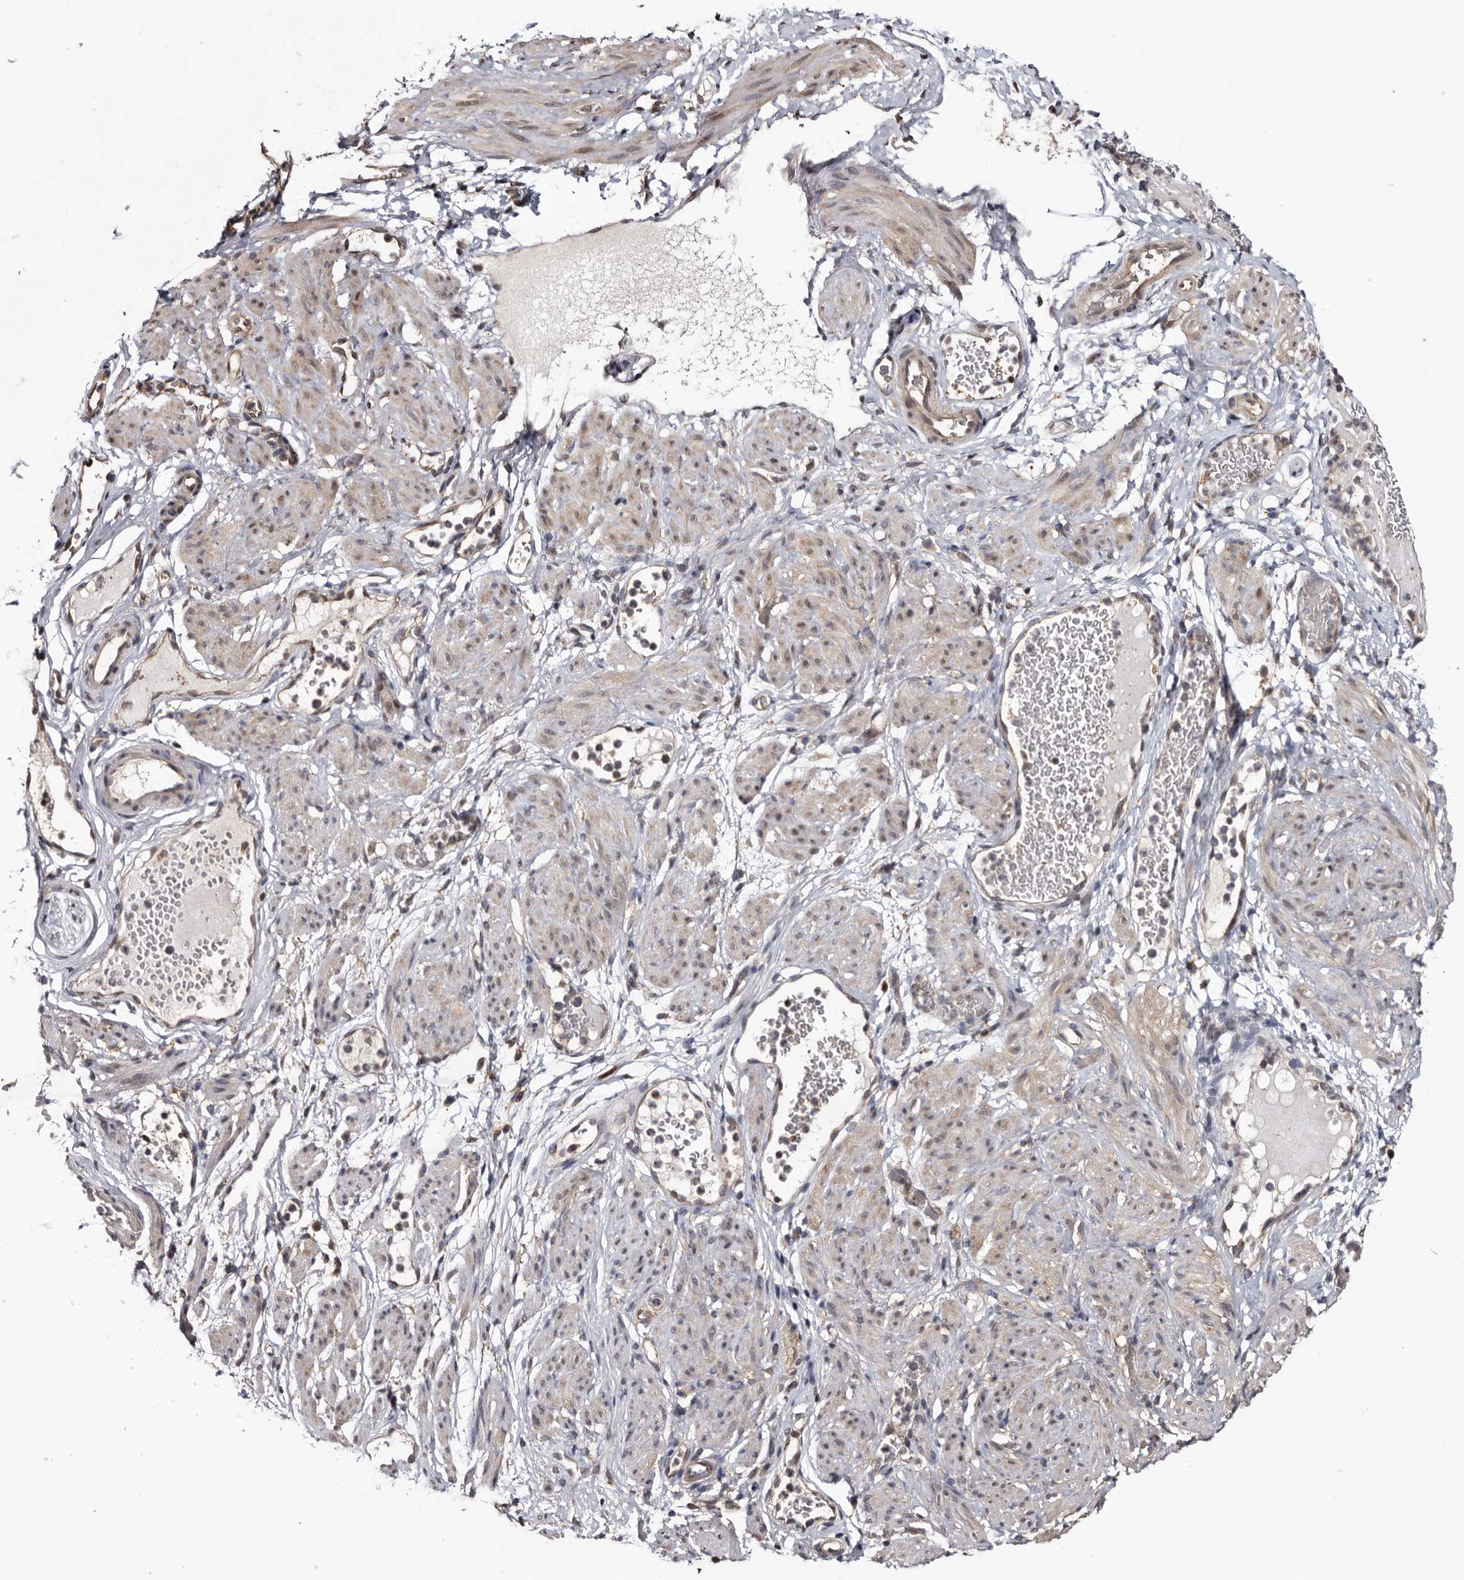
{"staining": {"intensity": "negative", "quantity": "none", "location": "none"}, "tissue": "adipose tissue", "cell_type": "Adipocytes", "image_type": "normal", "snomed": [{"axis": "morphology", "description": "Normal tissue, NOS"}, {"axis": "topography", "description": "Smooth muscle"}, {"axis": "topography", "description": "Peripheral nerve tissue"}], "caption": "High magnification brightfield microscopy of benign adipose tissue stained with DAB (brown) and counterstained with hematoxylin (blue): adipocytes show no significant staining.", "gene": "TTI2", "patient": {"sex": "female", "age": 39}}